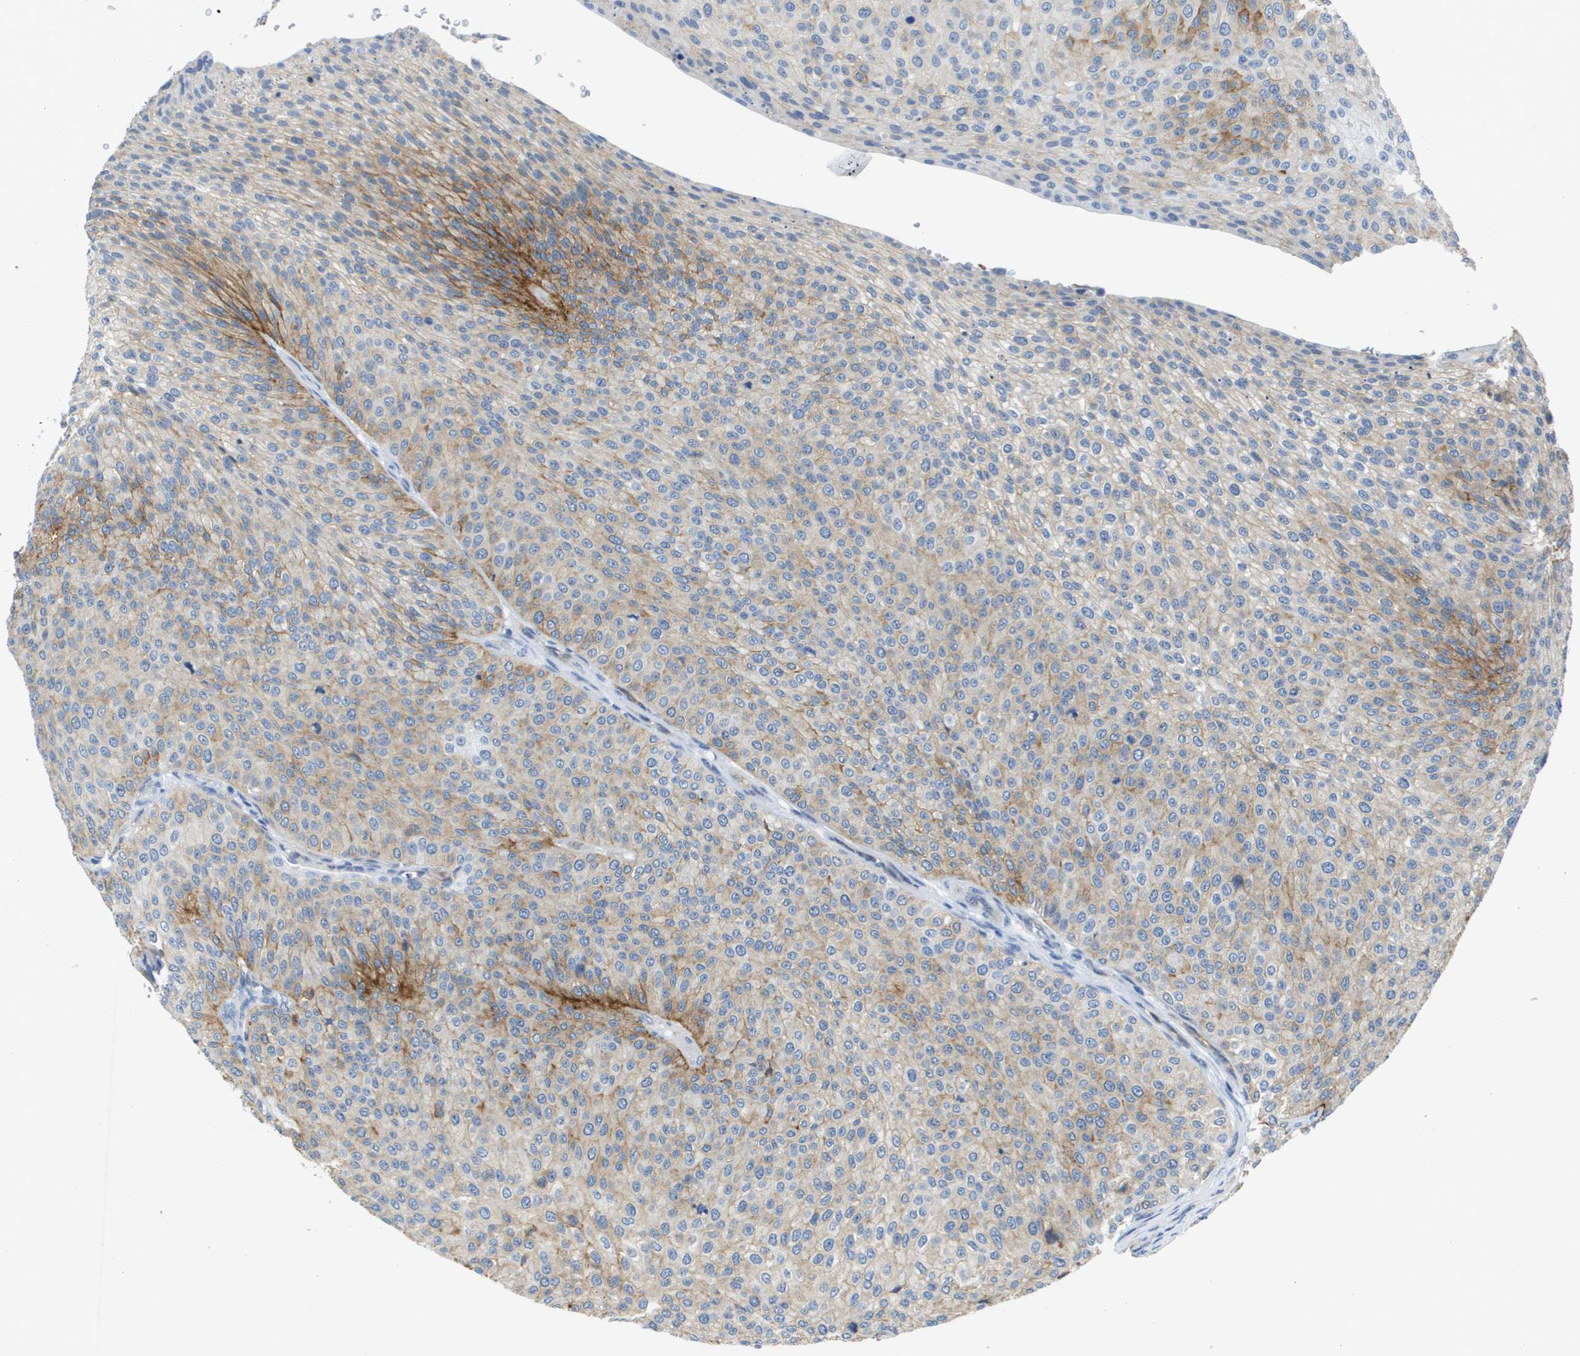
{"staining": {"intensity": "moderate", "quantity": "25%-75%", "location": "cytoplasmic/membranous"}, "tissue": "urothelial cancer", "cell_type": "Tumor cells", "image_type": "cancer", "snomed": [{"axis": "morphology", "description": "Urothelial carcinoma, Low grade"}, {"axis": "topography", "description": "Smooth muscle"}, {"axis": "topography", "description": "Urinary bladder"}], "caption": "Brown immunohistochemical staining in urothelial carcinoma (low-grade) shows moderate cytoplasmic/membranous positivity in approximately 25%-75% of tumor cells. (brown staining indicates protein expression, while blue staining denotes nuclei).", "gene": "ITGA6", "patient": {"sex": "male", "age": 60}}